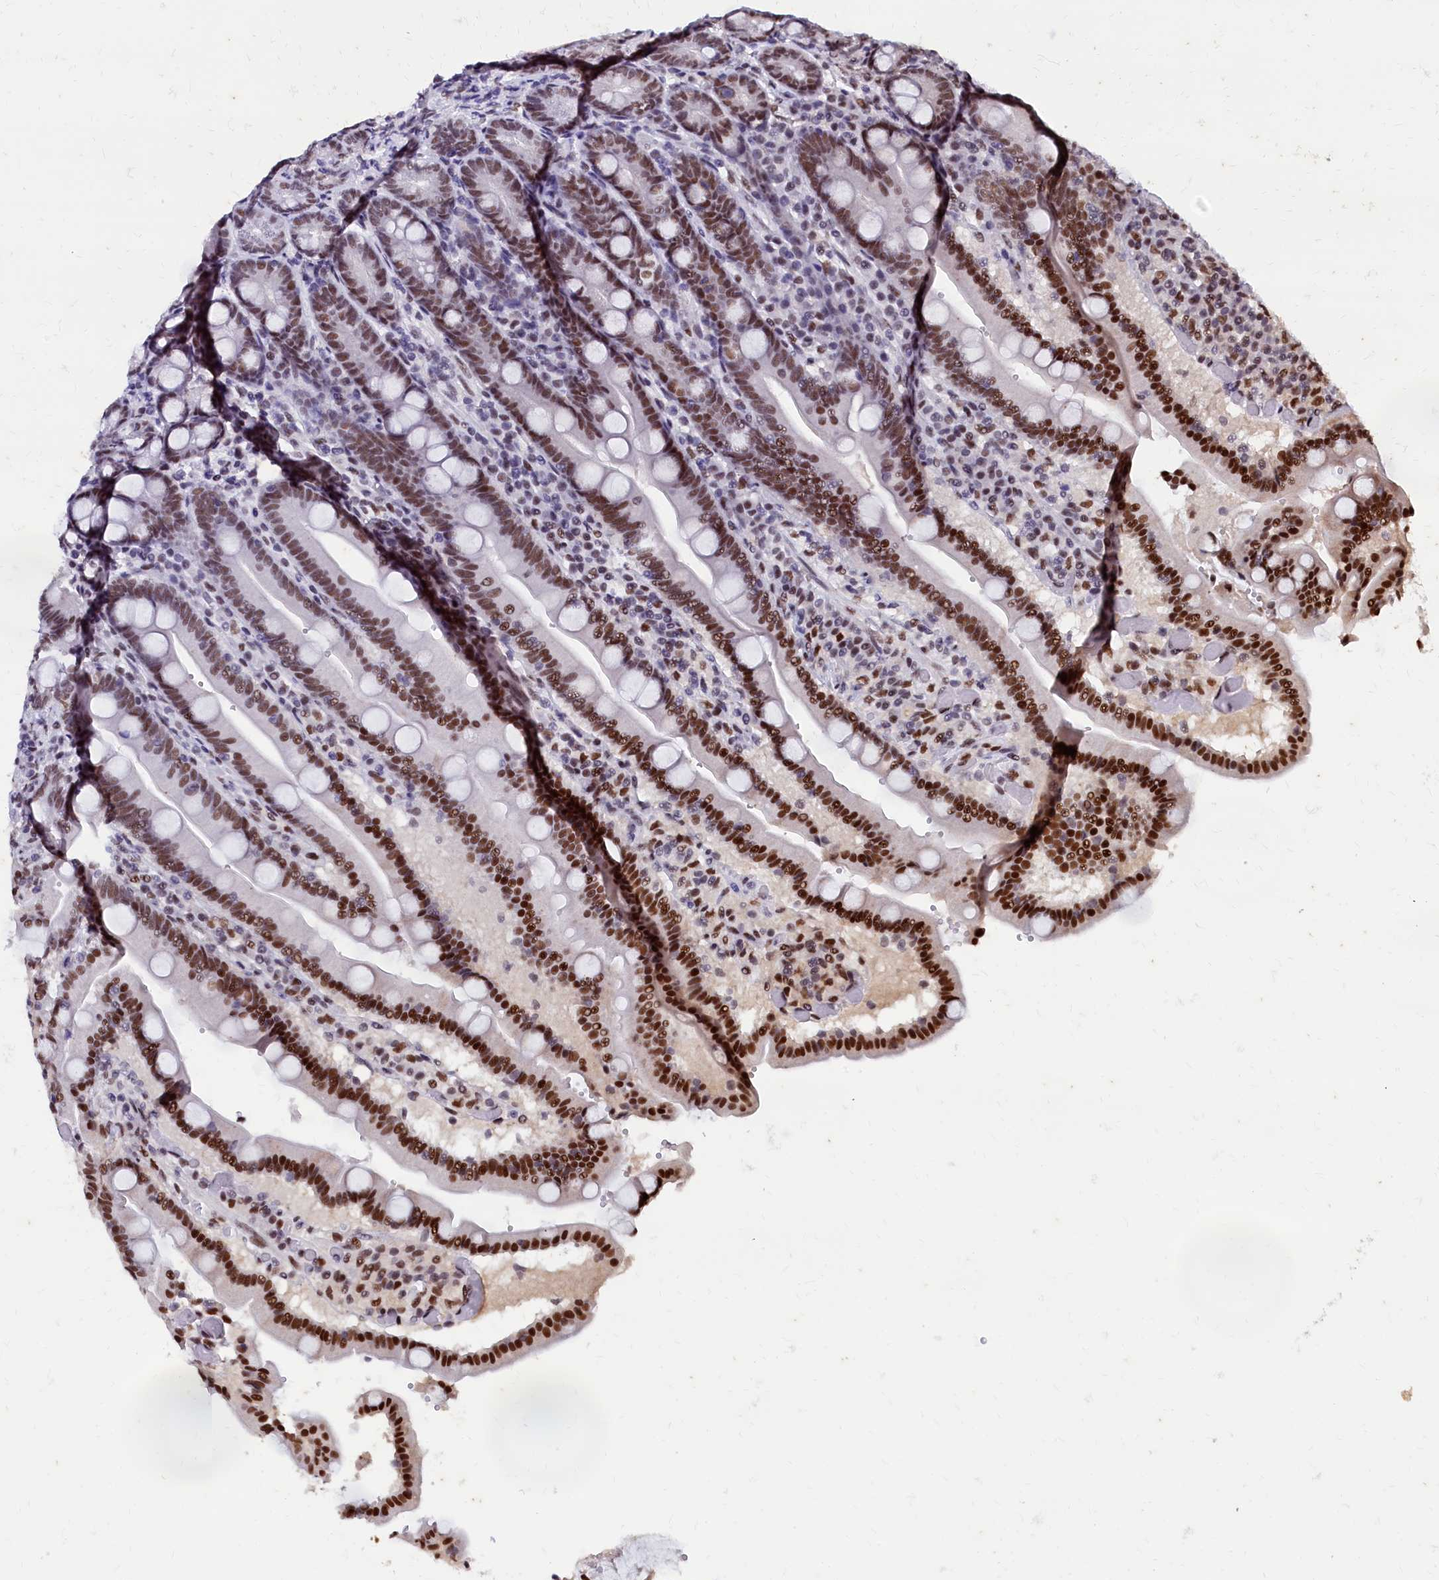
{"staining": {"intensity": "strong", "quantity": ">75%", "location": "nuclear"}, "tissue": "duodenum", "cell_type": "Glandular cells", "image_type": "normal", "snomed": [{"axis": "morphology", "description": "Normal tissue, NOS"}, {"axis": "topography", "description": "Duodenum"}], "caption": "An image of duodenum stained for a protein shows strong nuclear brown staining in glandular cells. (IHC, brightfield microscopy, high magnification).", "gene": "CPSF7", "patient": {"sex": "female", "age": 62}}